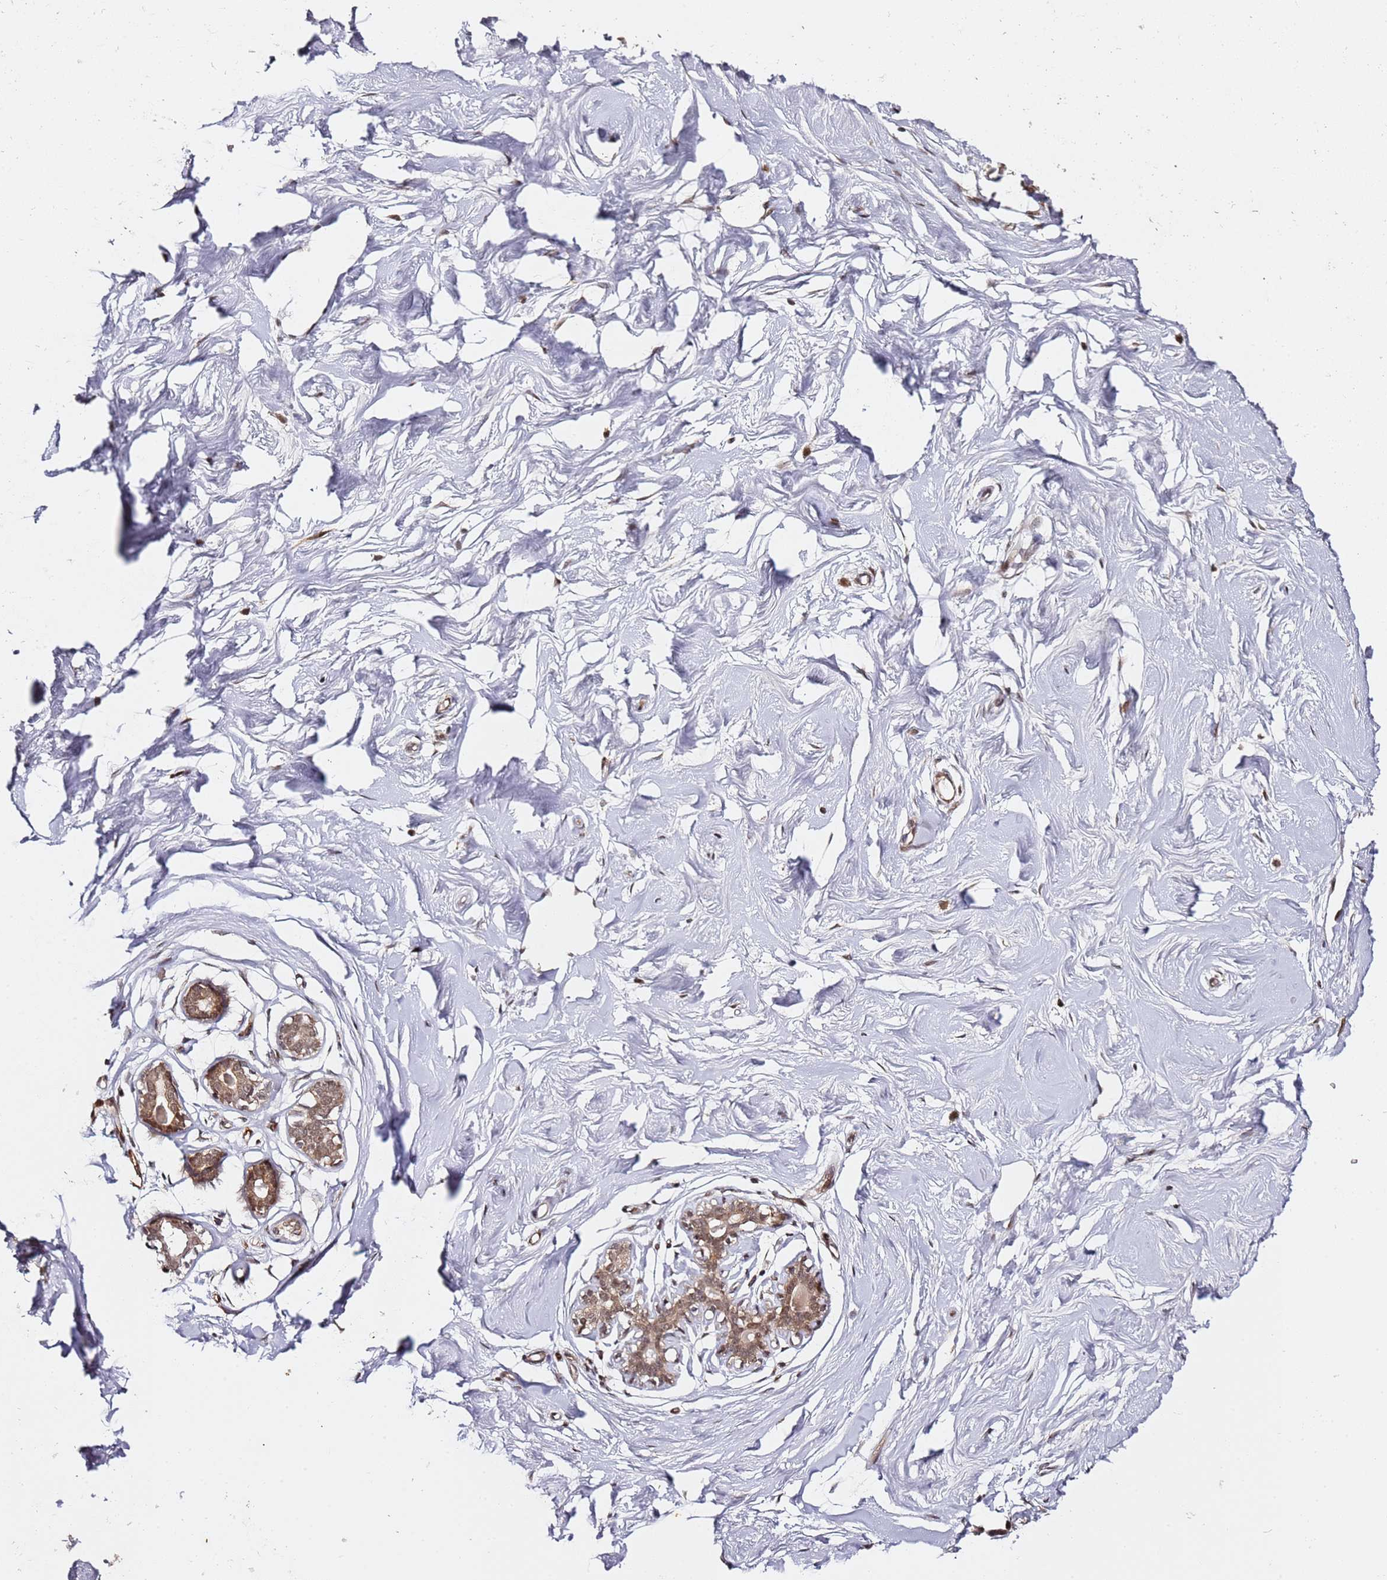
{"staining": {"intensity": "strong", "quantity": "25%-75%", "location": "cytoplasmic/membranous"}, "tissue": "breast", "cell_type": "Adipocytes", "image_type": "normal", "snomed": [{"axis": "morphology", "description": "Normal tissue, NOS"}, {"axis": "morphology", "description": "Adenoma, NOS"}, {"axis": "topography", "description": "Breast"}], "caption": "Normal breast was stained to show a protein in brown. There is high levels of strong cytoplasmic/membranous staining in approximately 25%-75% of adipocytes.", "gene": "TP53AIP1", "patient": {"sex": "female", "age": 23}}